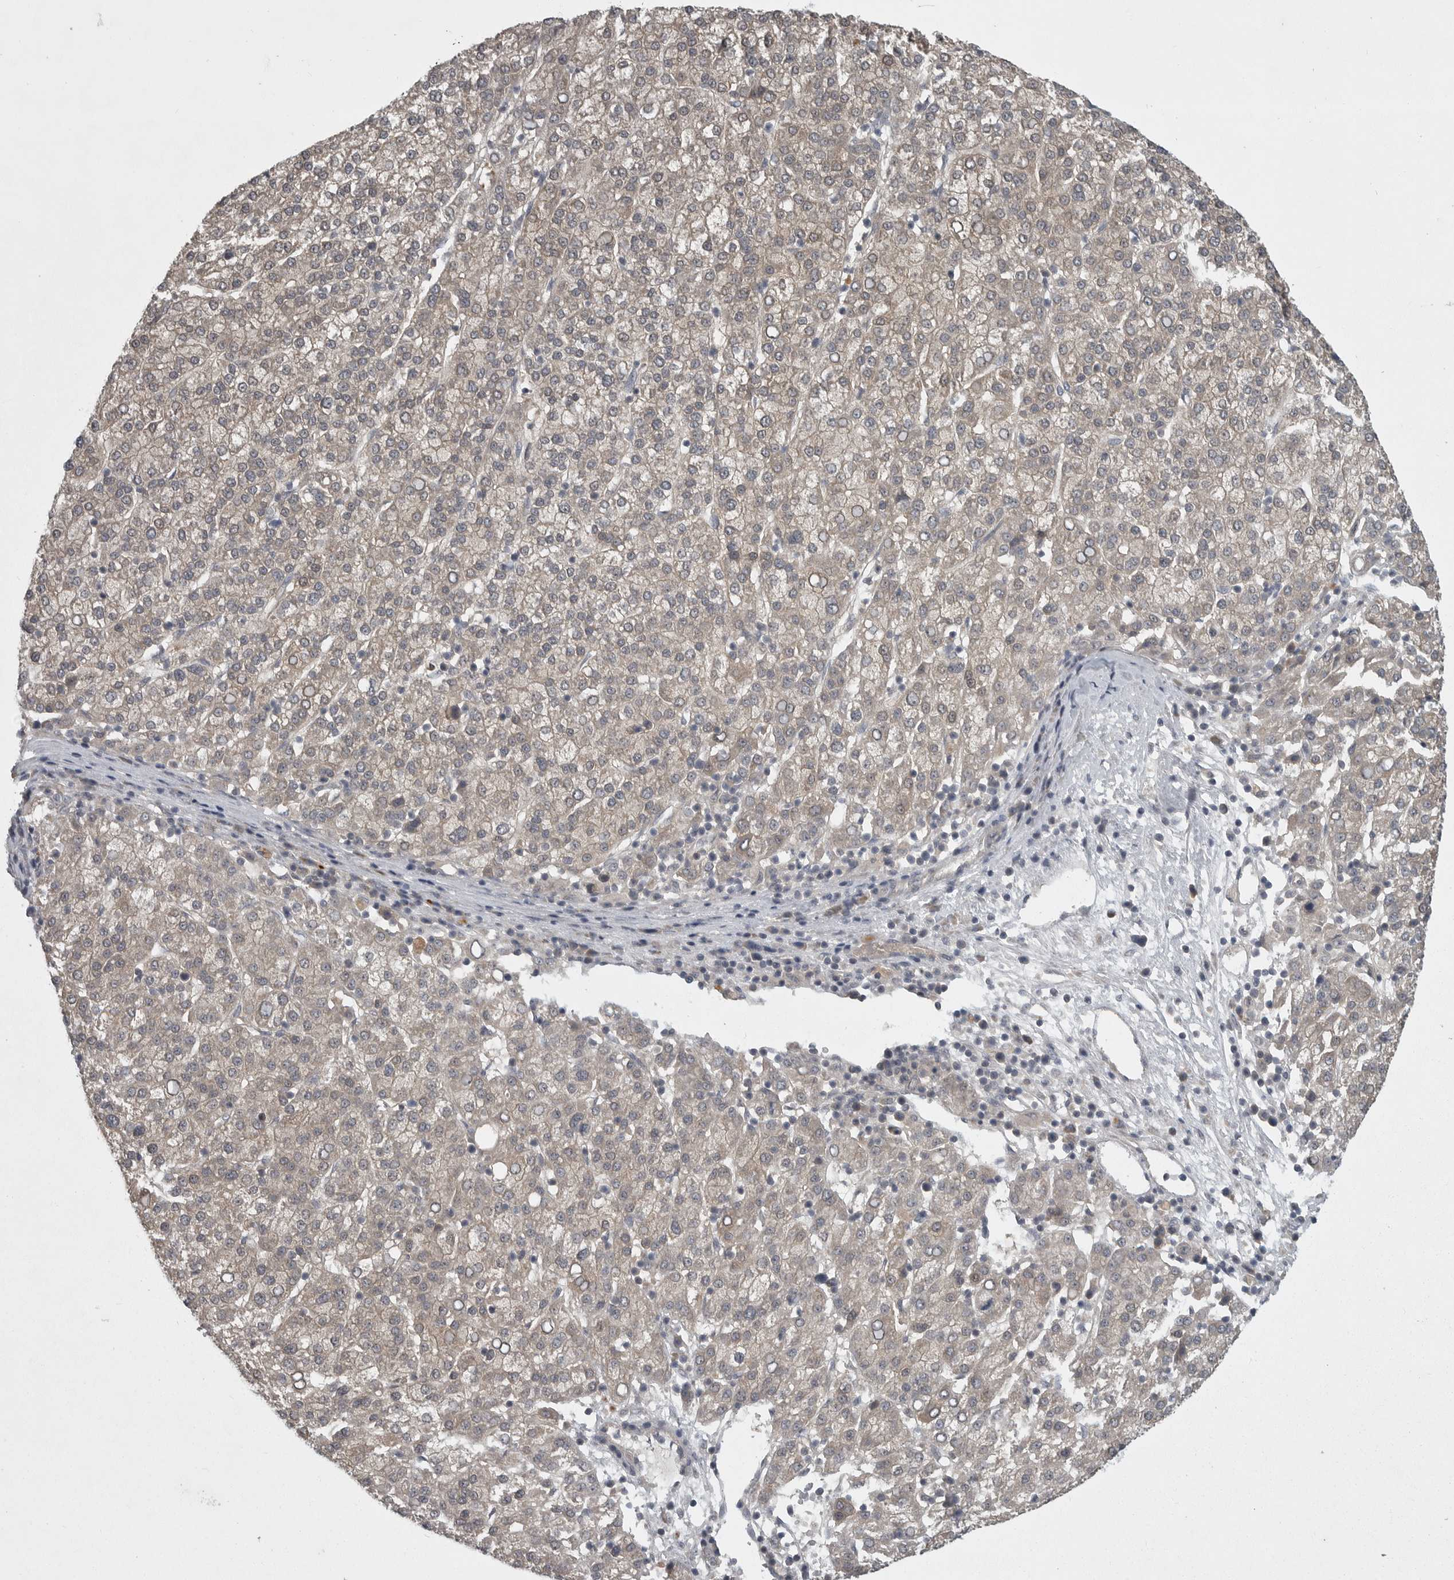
{"staining": {"intensity": "weak", "quantity": "<25%", "location": "cytoplasmic/membranous"}, "tissue": "liver cancer", "cell_type": "Tumor cells", "image_type": "cancer", "snomed": [{"axis": "morphology", "description": "Carcinoma, Hepatocellular, NOS"}, {"axis": "topography", "description": "Liver"}], "caption": "This is a histopathology image of IHC staining of liver cancer, which shows no staining in tumor cells.", "gene": "PHF13", "patient": {"sex": "female", "age": 58}}